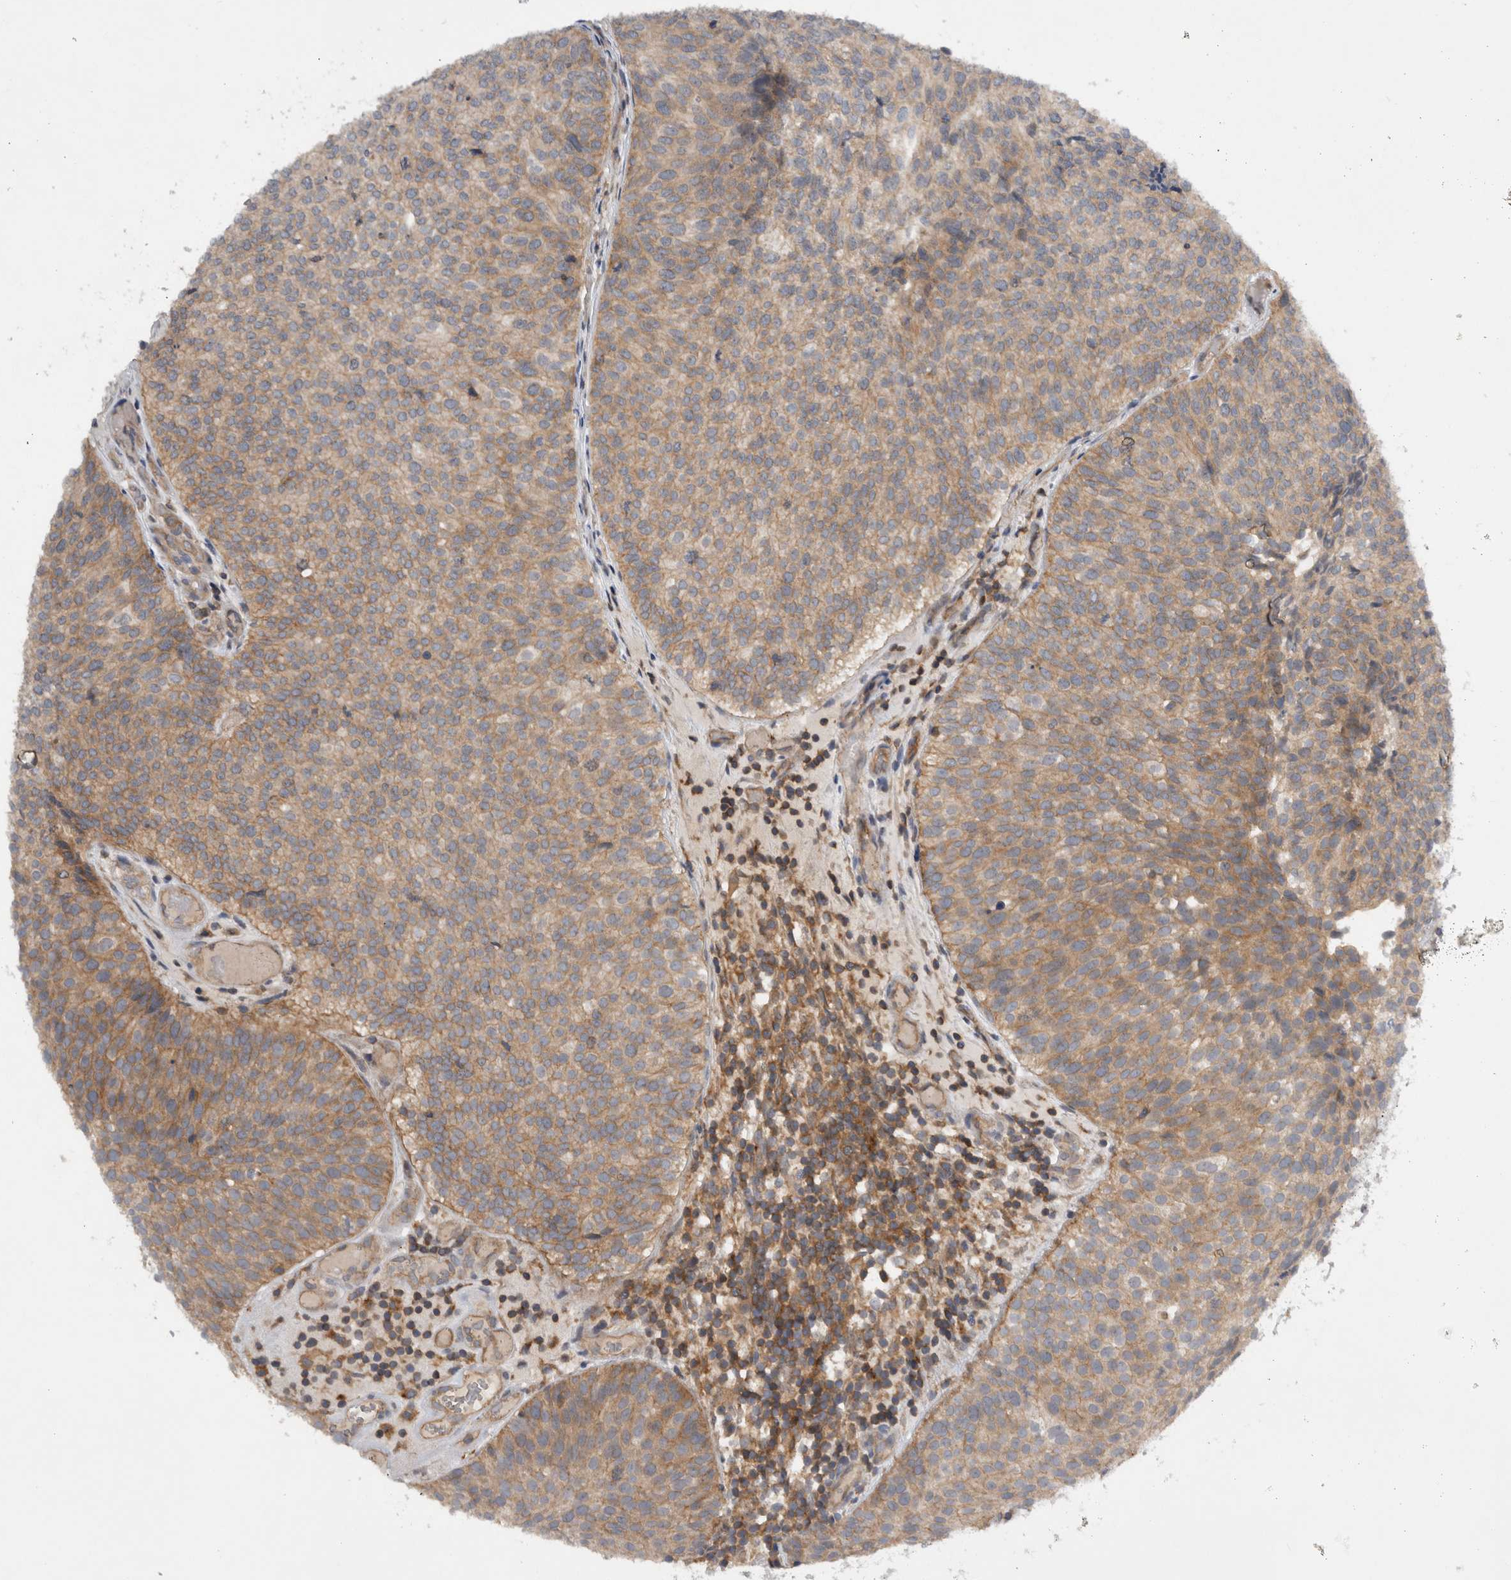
{"staining": {"intensity": "moderate", "quantity": ">75%", "location": "cytoplasmic/membranous"}, "tissue": "urothelial cancer", "cell_type": "Tumor cells", "image_type": "cancer", "snomed": [{"axis": "morphology", "description": "Urothelial carcinoma, Low grade"}, {"axis": "topography", "description": "Urinary bladder"}], "caption": "Immunohistochemical staining of urothelial cancer shows medium levels of moderate cytoplasmic/membranous protein expression in about >75% of tumor cells. (Brightfield microscopy of DAB IHC at high magnification).", "gene": "SCARA5", "patient": {"sex": "male", "age": 86}}